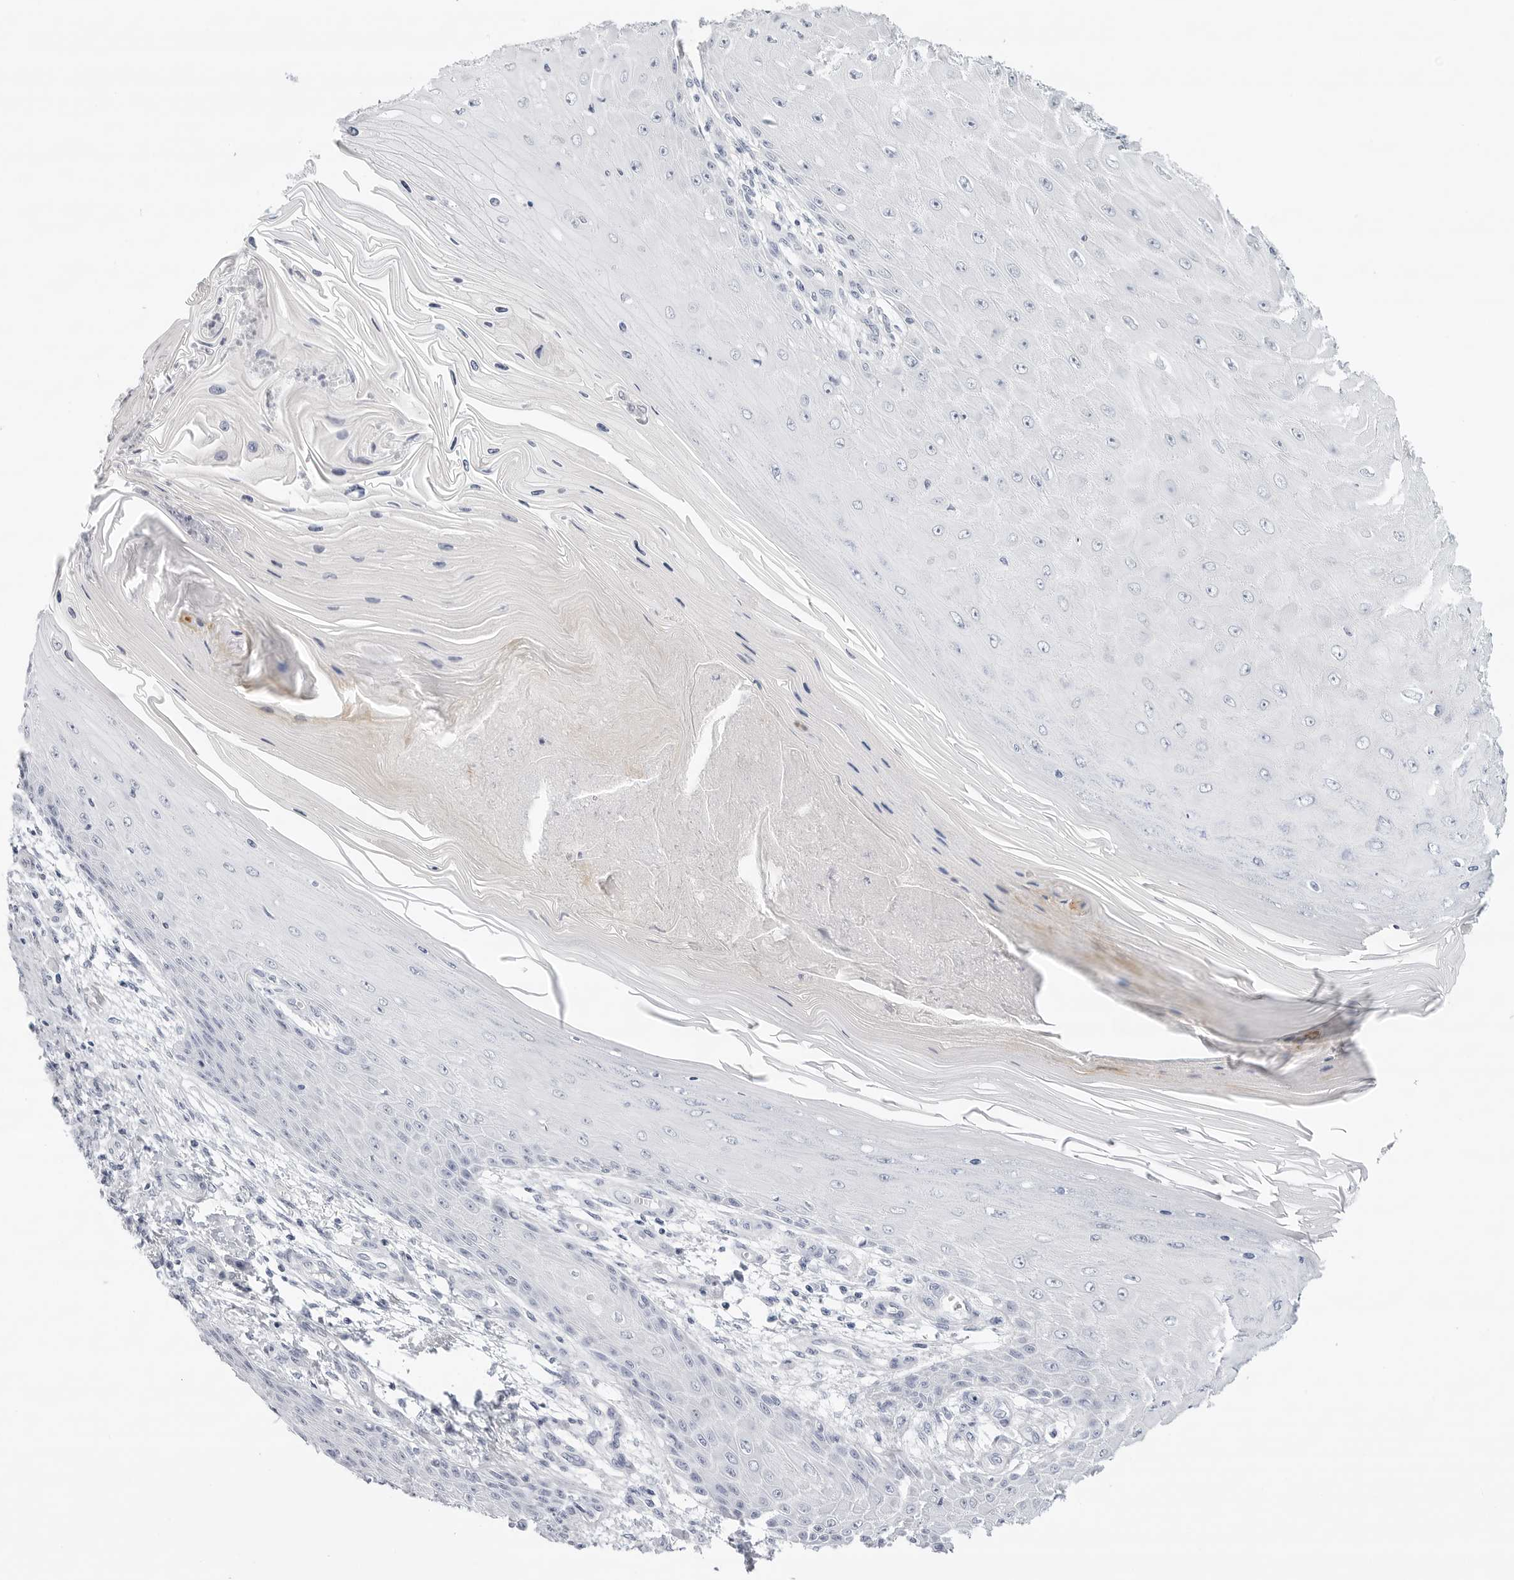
{"staining": {"intensity": "negative", "quantity": "none", "location": "none"}, "tissue": "skin cancer", "cell_type": "Tumor cells", "image_type": "cancer", "snomed": [{"axis": "morphology", "description": "Squamous cell carcinoma, NOS"}, {"axis": "topography", "description": "Skin"}], "caption": "There is no significant staining in tumor cells of squamous cell carcinoma (skin). The staining is performed using DAB brown chromogen with nuclei counter-stained in using hematoxylin.", "gene": "SLC19A1", "patient": {"sex": "female", "age": 73}}